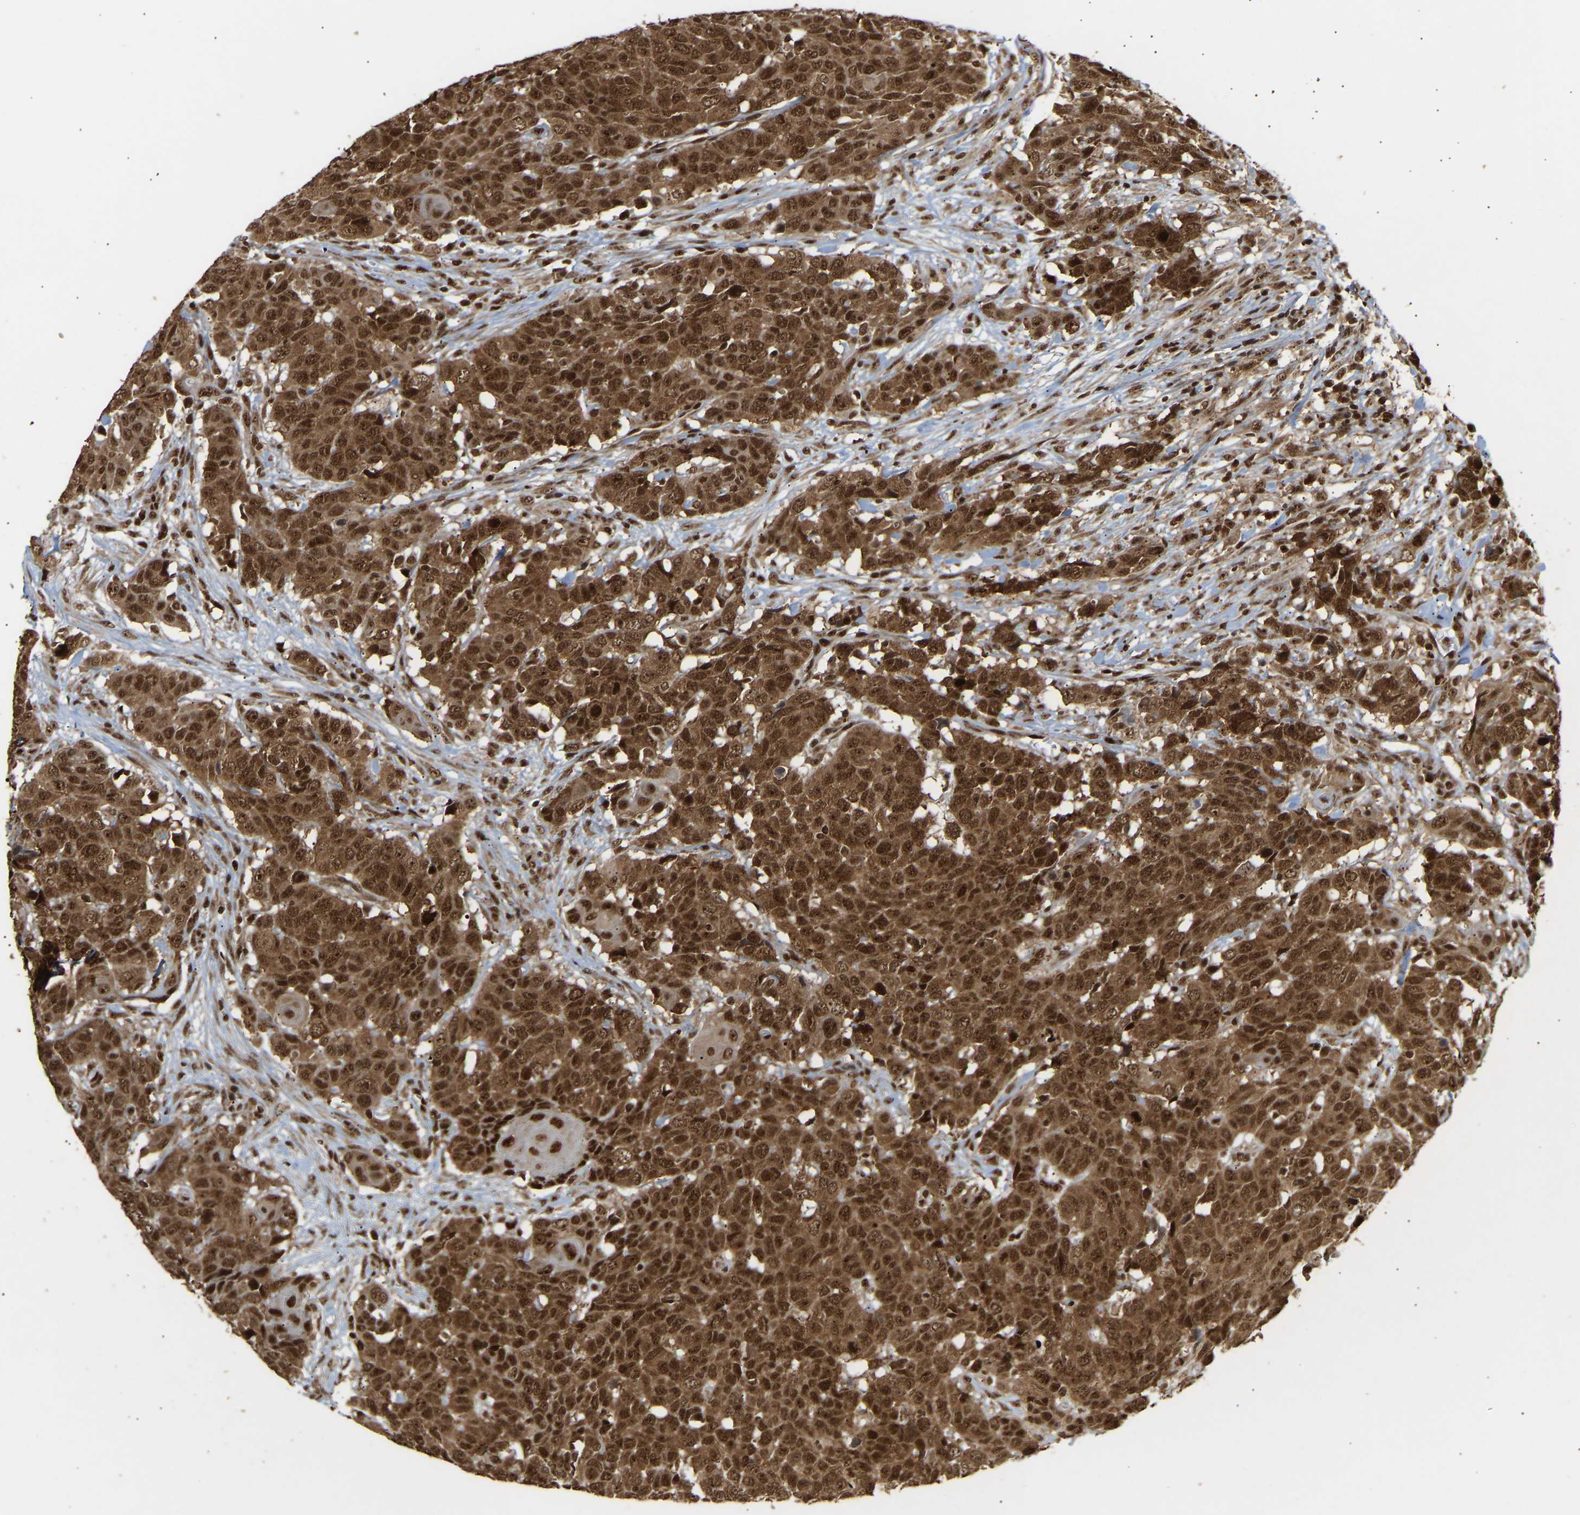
{"staining": {"intensity": "strong", "quantity": ">75%", "location": "cytoplasmic/membranous,nuclear"}, "tissue": "head and neck cancer", "cell_type": "Tumor cells", "image_type": "cancer", "snomed": [{"axis": "morphology", "description": "Squamous cell carcinoma, NOS"}, {"axis": "topography", "description": "Head-Neck"}], "caption": "There is high levels of strong cytoplasmic/membranous and nuclear positivity in tumor cells of head and neck cancer, as demonstrated by immunohistochemical staining (brown color).", "gene": "ALYREF", "patient": {"sex": "male", "age": 66}}